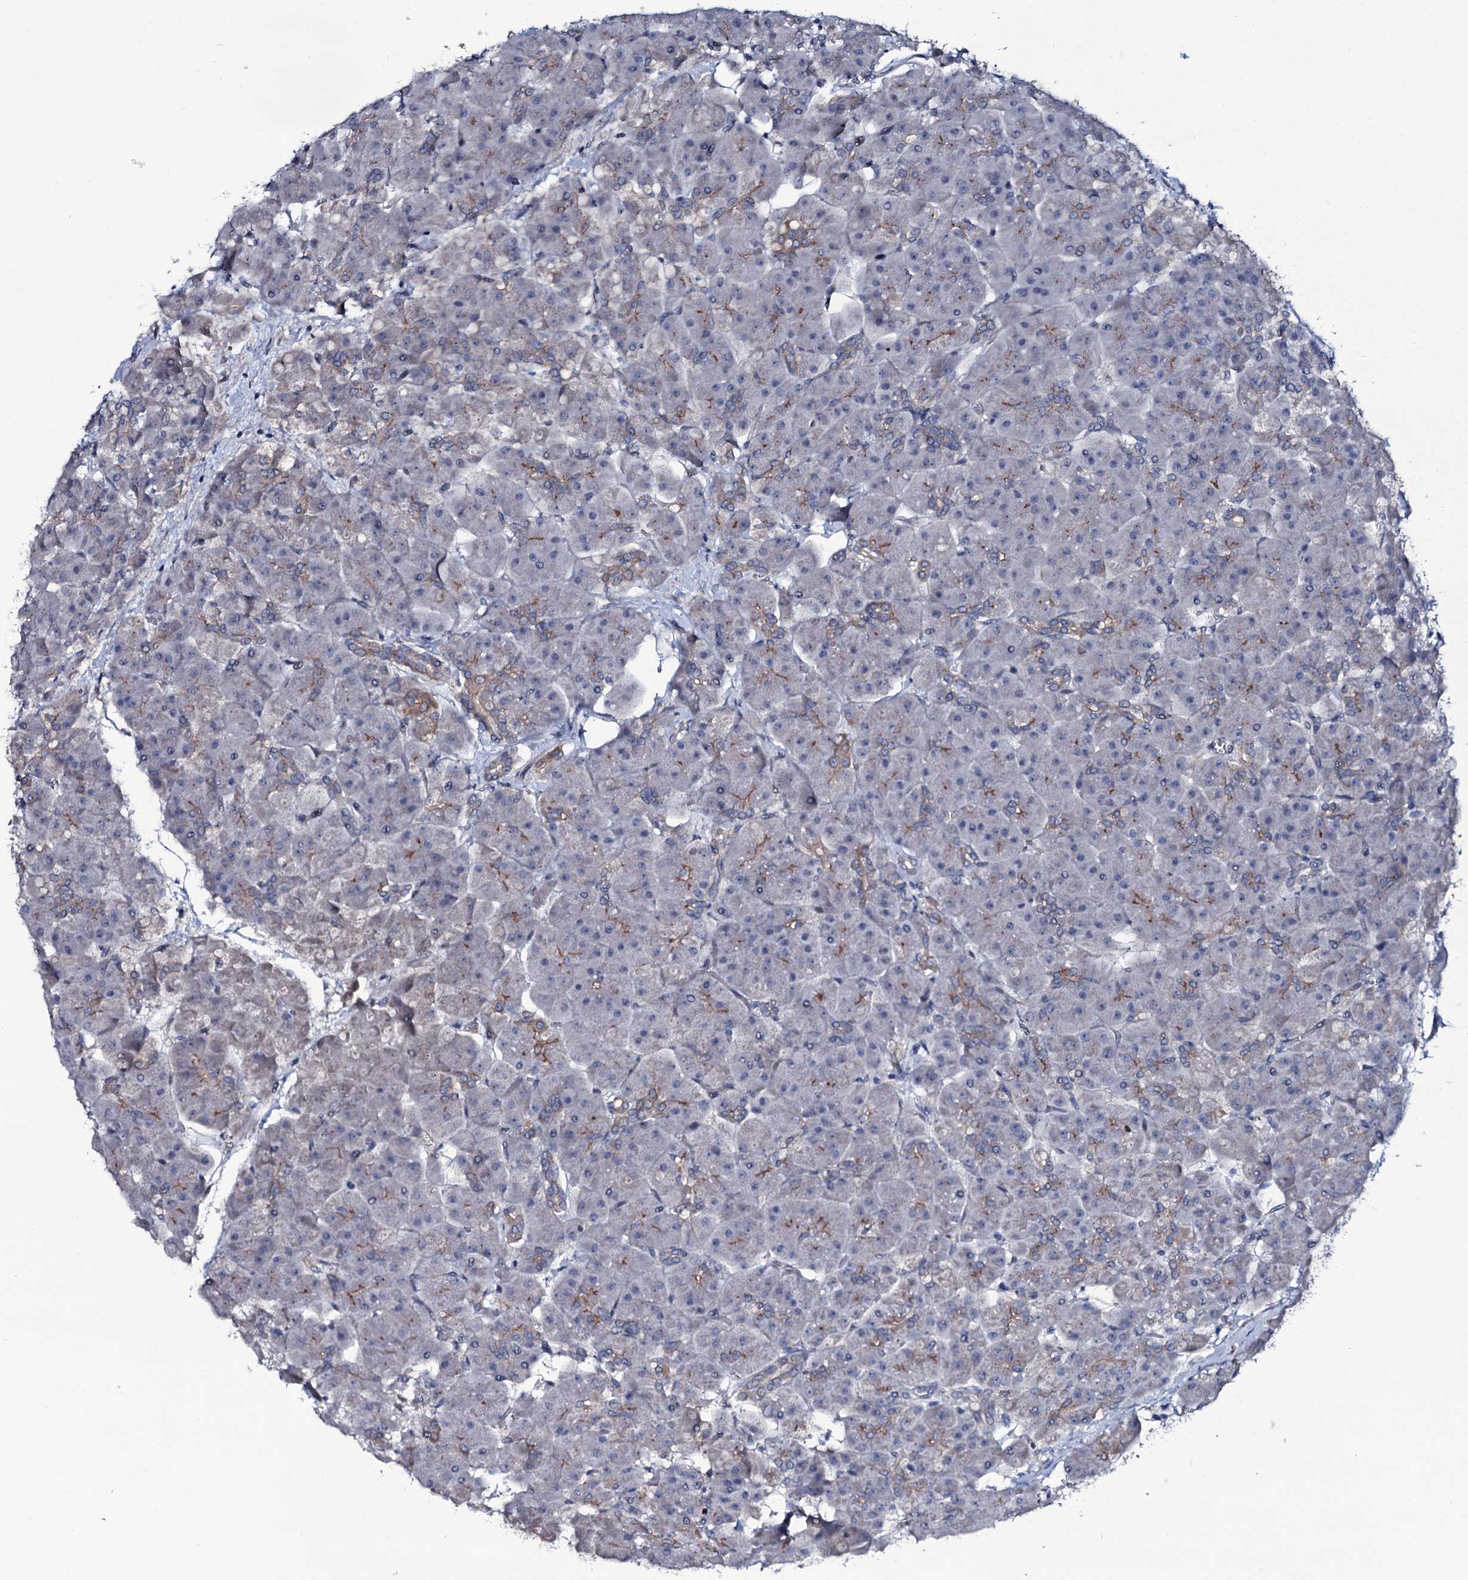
{"staining": {"intensity": "moderate", "quantity": "<25%", "location": "cytoplasmic/membranous"}, "tissue": "pancreas", "cell_type": "Exocrine glandular cells", "image_type": "normal", "snomed": [{"axis": "morphology", "description": "Normal tissue, NOS"}, {"axis": "topography", "description": "Pancreas"}], "caption": "A micrograph of pancreas stained for a protein demonstrates moderate cytoplasmic/membranous brown staining in exocrine glandular cells.", "gene": "WIPF3", "patient": {"sex": "male", "age": 66}}